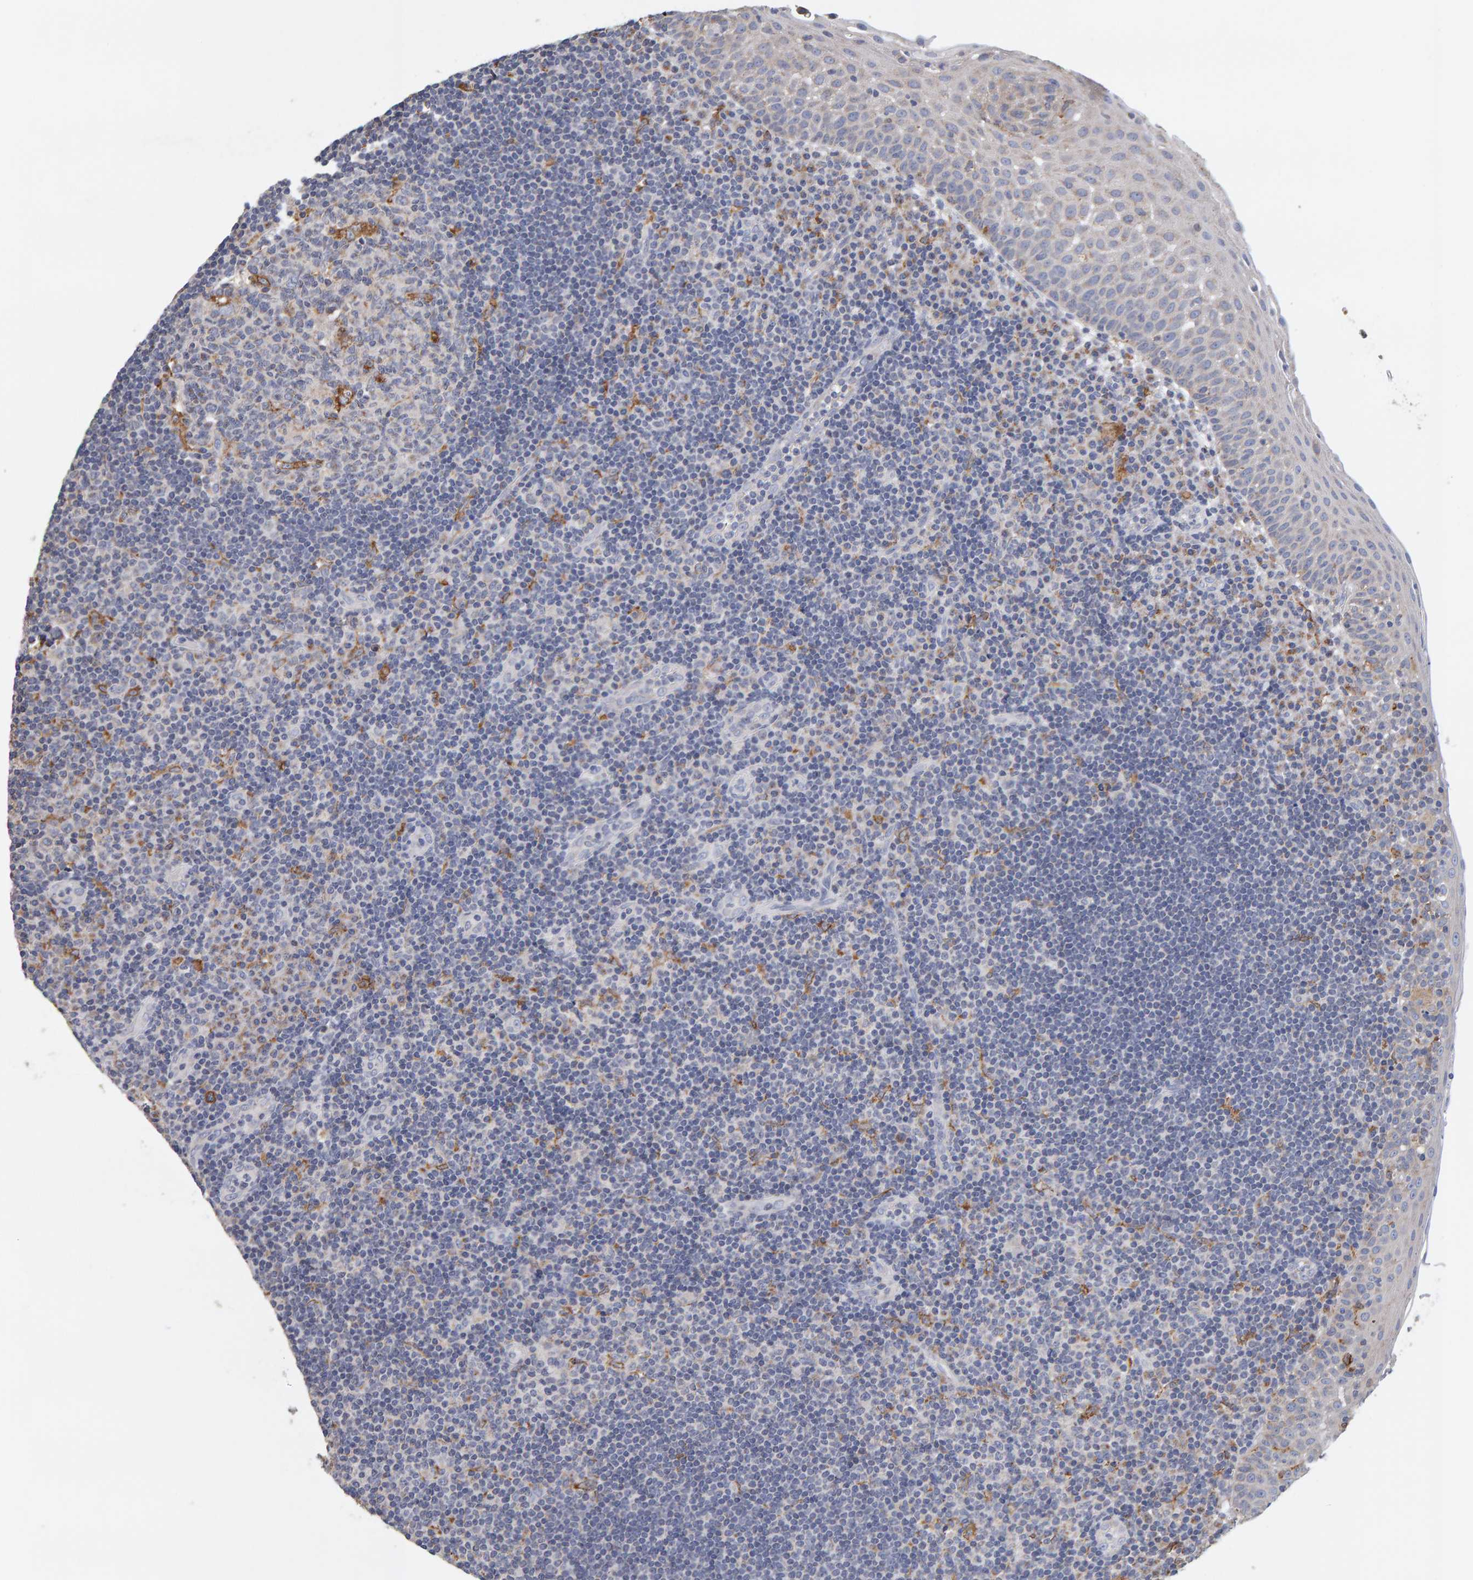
{"staining": {"intensity": "moderate", "quantity": "<25%", "location": "cytoplasmic/membranous"}, "tissue": "tonsil", "cell_type": "Germinal center cells", "image_type": "normal", "snomed": [{"axis": "morphology", "description": "Normal tissue, NOS"}, {"axis": "topography", "description": "Tonsil"}], "caption": "This photomicrograph shows immunohistochemistry (IHC) staining of normal tonsil, with low moderate cytoplasmic/membranous positivity in approximately <25% of germinal center cells.", "gene": "SGPL1", "patient": {"sex": "female", "age": 40}}